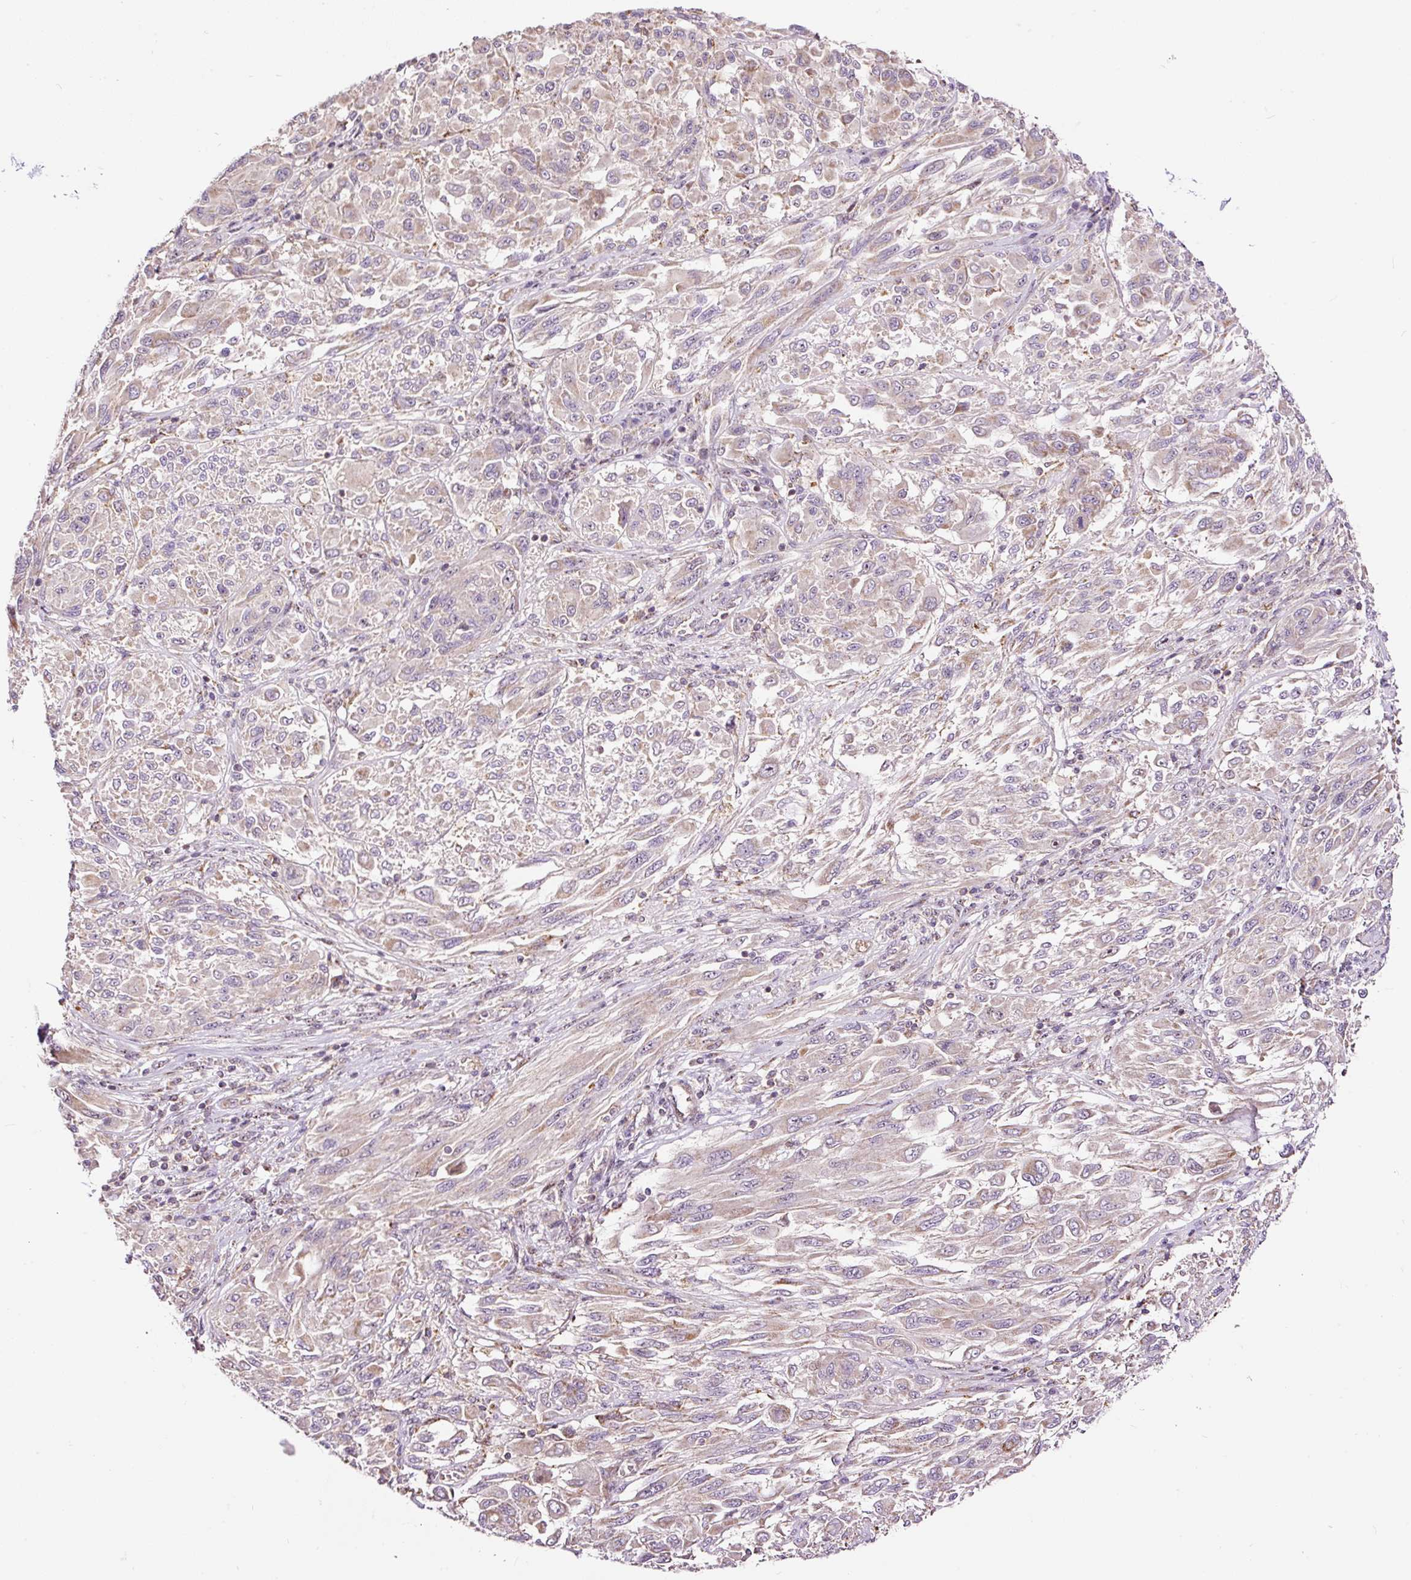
{"staining": {"intensity": "weak", "quantity": "<25%", "location": "cytoplasmic/membranous"}, "tissue": "melanoma", "cell_type": "Tumor cells", "image_type": "cancer", "snomed": [{"axis": "morphology", "description": "Malignant melanoma, NOS"}, {"axis": "topography", "description": "Skin"}], "caption": "Human melanoma stained for a protein using immunohistochemistry displays no positivity in tumor cells.", "gene": "BOLA3", "patient": {"sex": "female", "age": 91}}